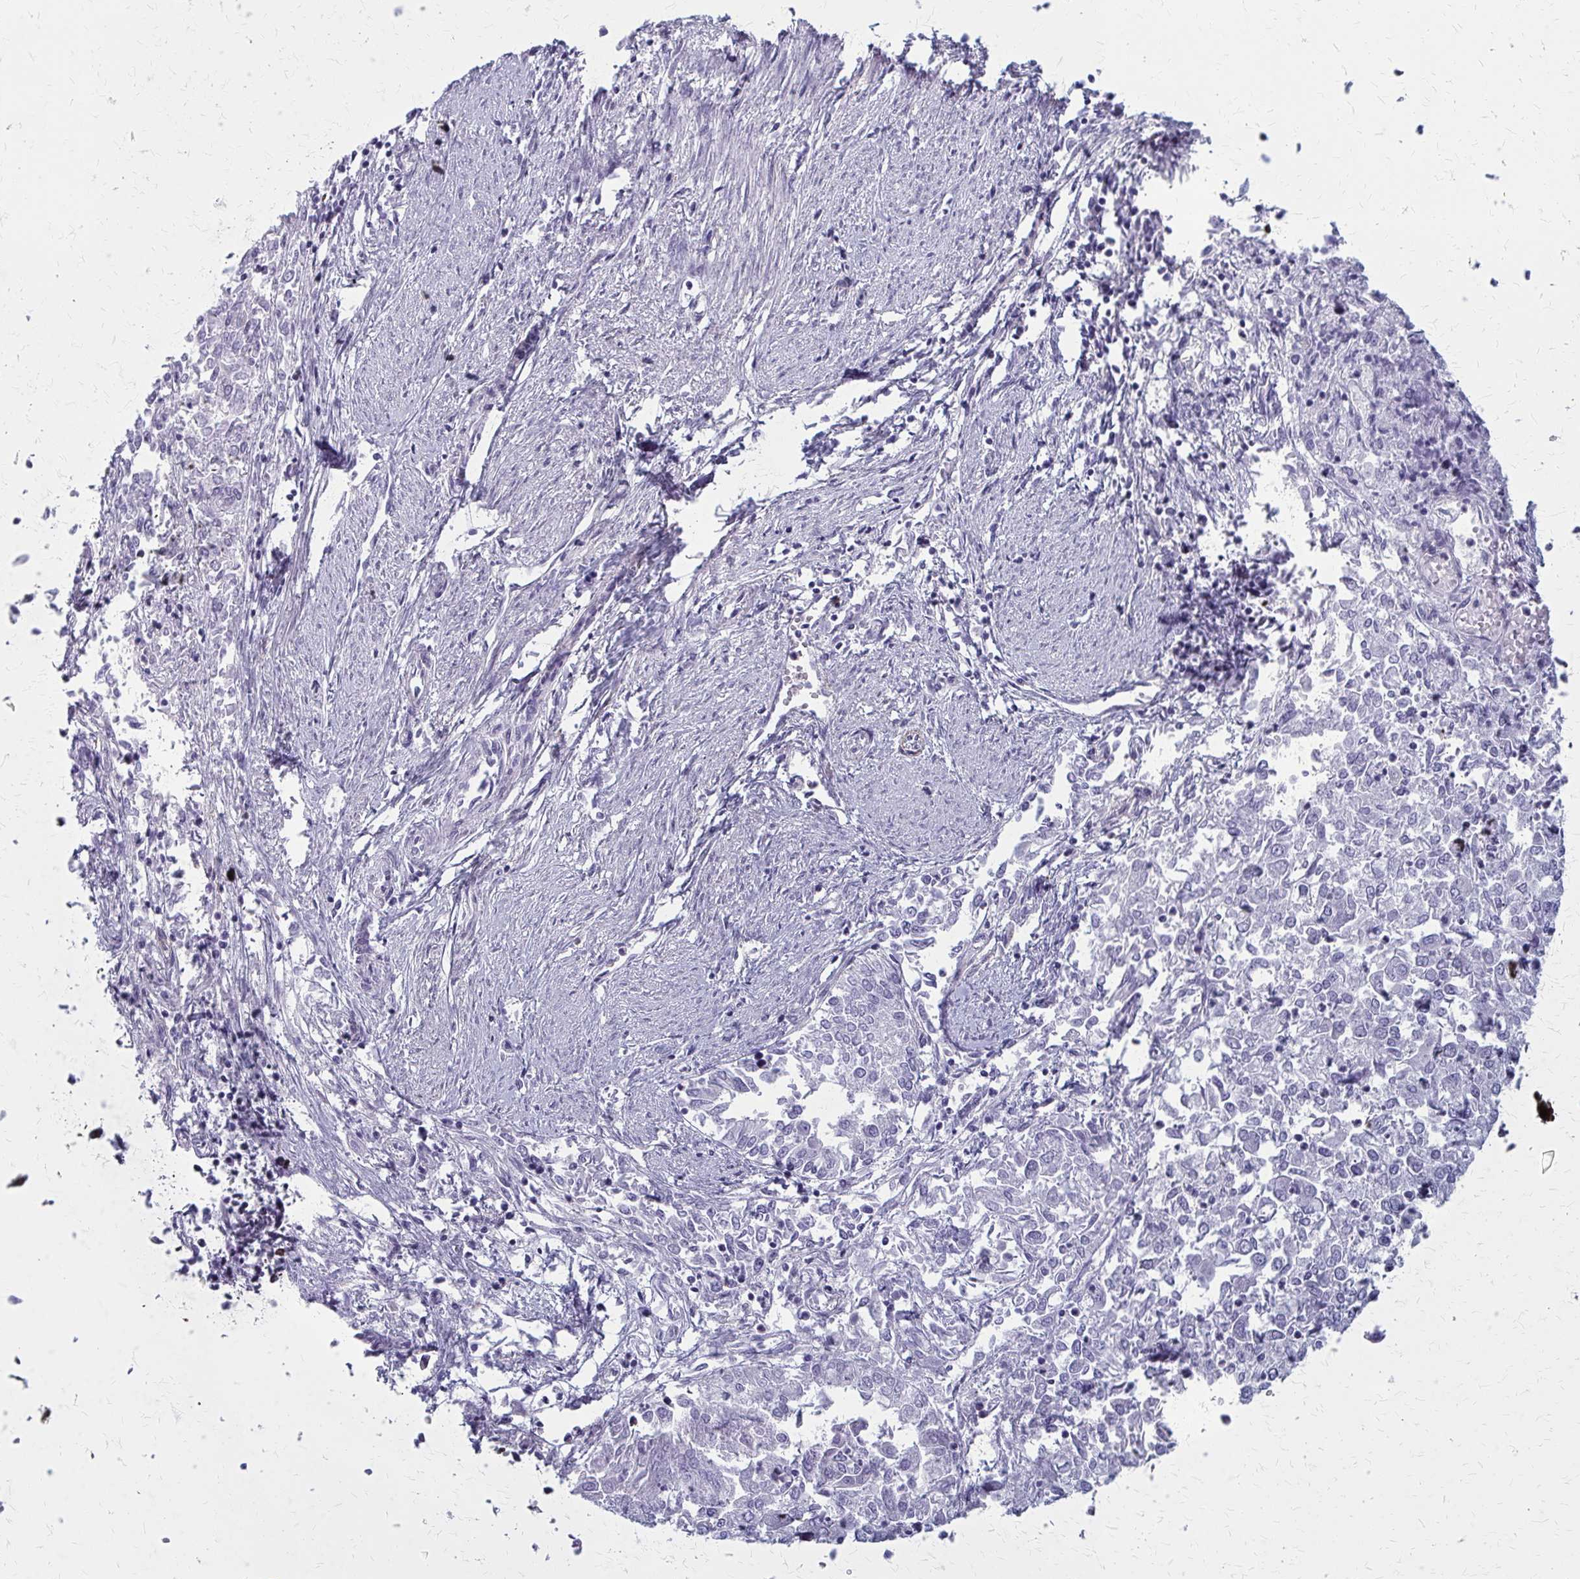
{"staining": {"intensity": "negative", "quantity": "none", "location": "none"}, "tissue": "endometrial cancer", "cell_type": "Tumor cells", "image_type": "cancer", "snomed": [{"axis": "morphology", "description": "Adenocarcinoma, NOS"}, {"axis": "topography", "description": "Endometrium"}], "caption": "Immunohistochemistry (IHC) of human endometrial adenocarcinoma displays no positivity in tumor cells.", "gene": "AKAP12", "patient": {"sex": "female", "age": 57}}